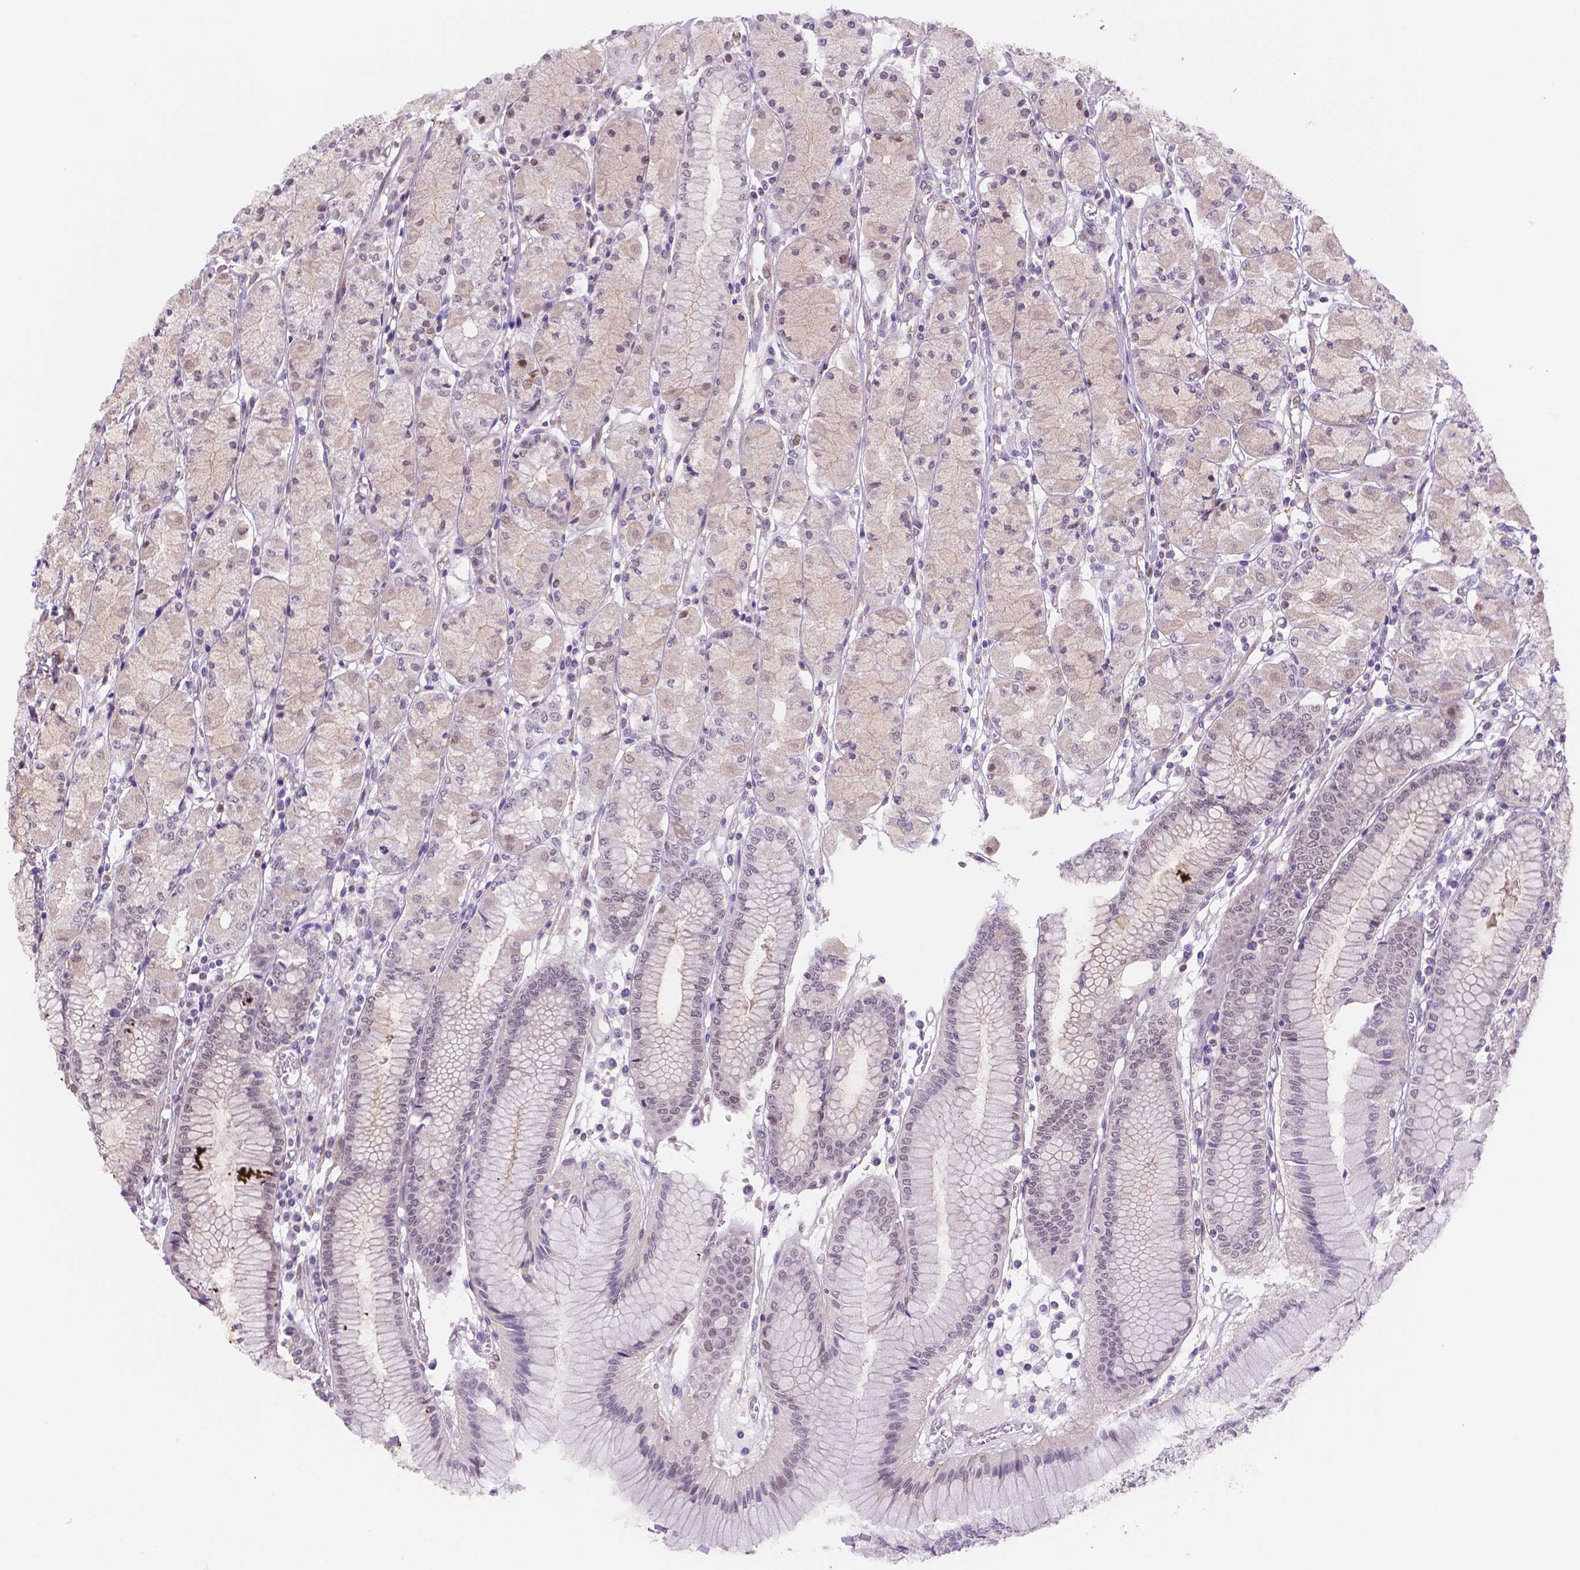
{"staining": {"intensity": "negative", "quantity": "none", "location": "none"}, "tissue": "stomach", "cell_type": "Glandular cells", "image_type": "normal", "snomed": [{"axis": "morphology", "description": "Normal tissue, NOS"}, {"axis": "topography", "description": "Stomach, upper"}], "caption": "Immunohistochemistry (IHC) of normal human stomach exhibits no expression in glandular cells.", "gene": "NXPE2", "patient": {"sex": "male", "age": 69}}